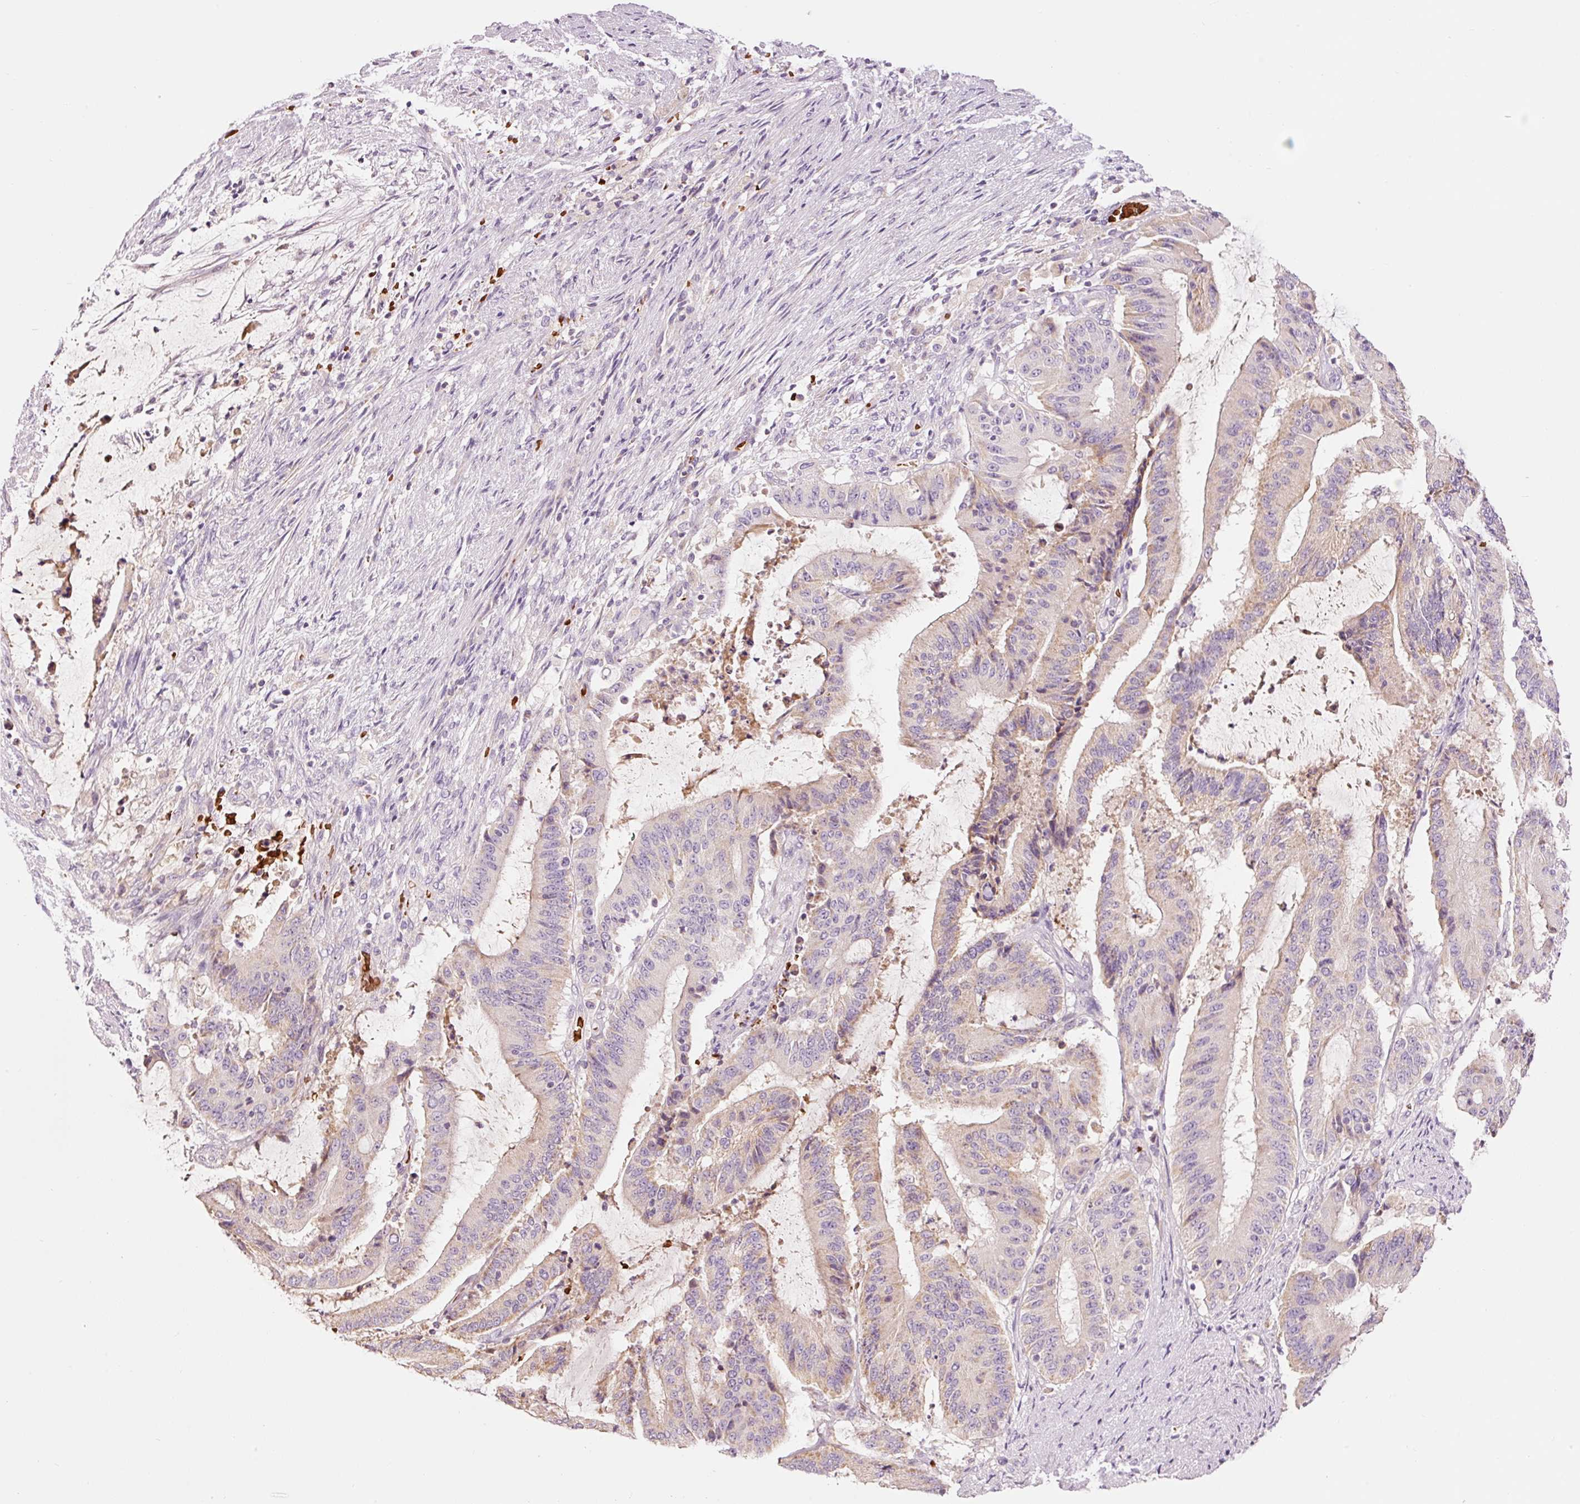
{"staining": {"intensity": "weak", "quantity": "25%-75%", "location": "cytoplasmic/membranous"}, "tissue": "liver cancer", "cell_type": "Tumor cells", "image_type": "cancer", "snomed": [{"axis": "morphology", "description": "Normal tissue, NOS"}, {"axis": "morphology", "description": "Cholangiocarcinoma"}, {"axis": "topography", "description": "Liver"}, {"axis": "topography", "description": "Peripheral nerve tissue"}], "caption": "This histopathology image displays liver cancer stained with immunohistochemistry to label a protein in brown. The cytoplasmic/membranous of tumor cells show weak positivity for the protein. Nuclei are counter-stained blue.", "gene": "LDHAL6B", "patient": {"sex": "female", "age": 73}}